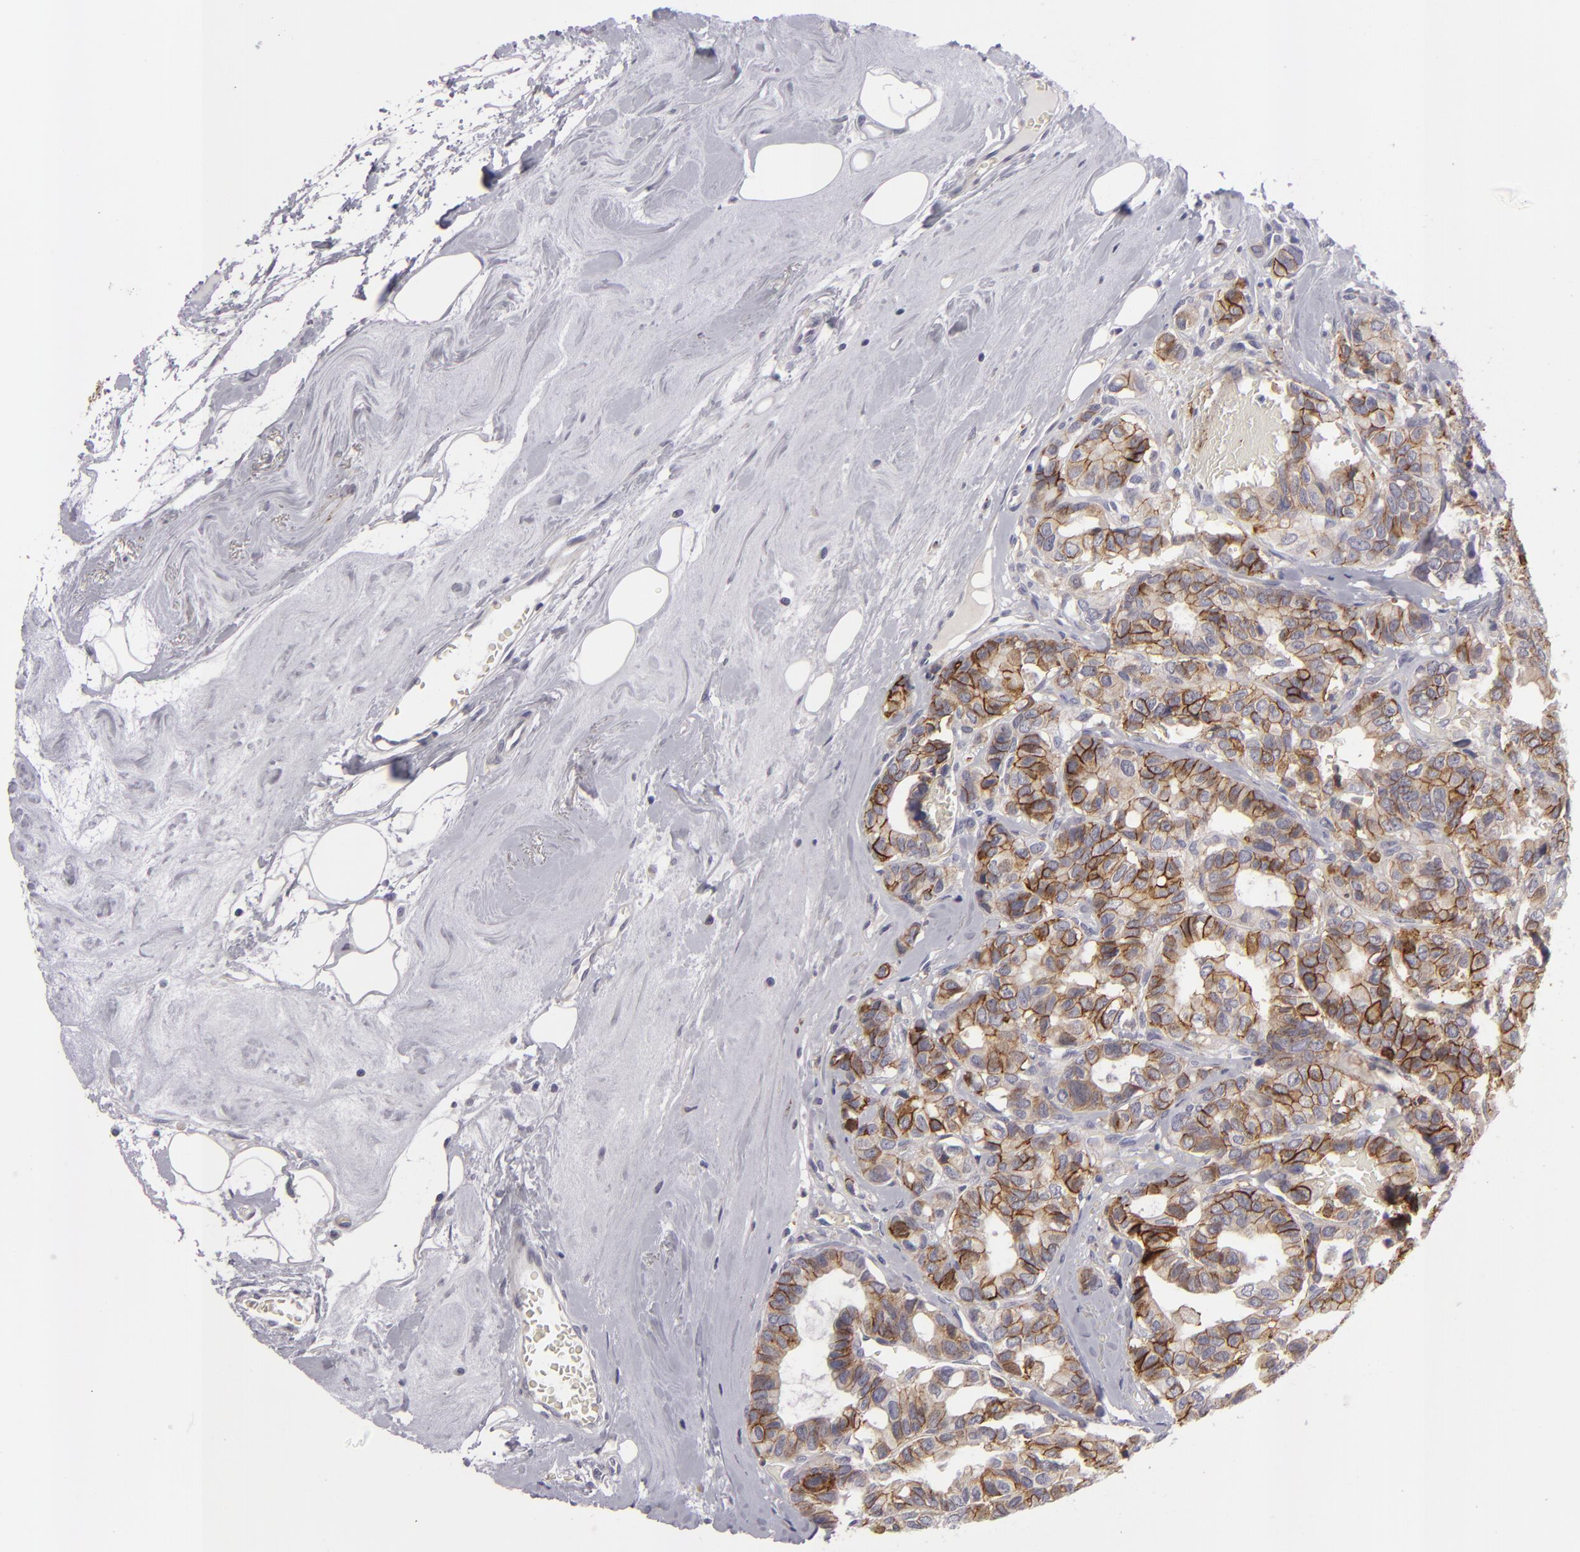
{"staining": {"intensity": "moderate", "quantity": "25%-75%", "location": "cytoplasmic/membranous"}, "tissue": "breast cancer", "cell_type": "Tumor cells", "image_type": "cancer", "snomed": [{"axis": "morphology", "description": "Duct carcinoma"}, {"axis": "topography", "description": "Breast"}], "caption": "Breast invasive ductal carcinoma stained for a protein displays moderate cytoplasmic/membranous positivity in tumor cells. Immunohistochemistry (ihc) stains the protein in brown and the nuclei are stained blue.", "gene": "ALCAM", "patient": {"sex": "female", "age": 69}}